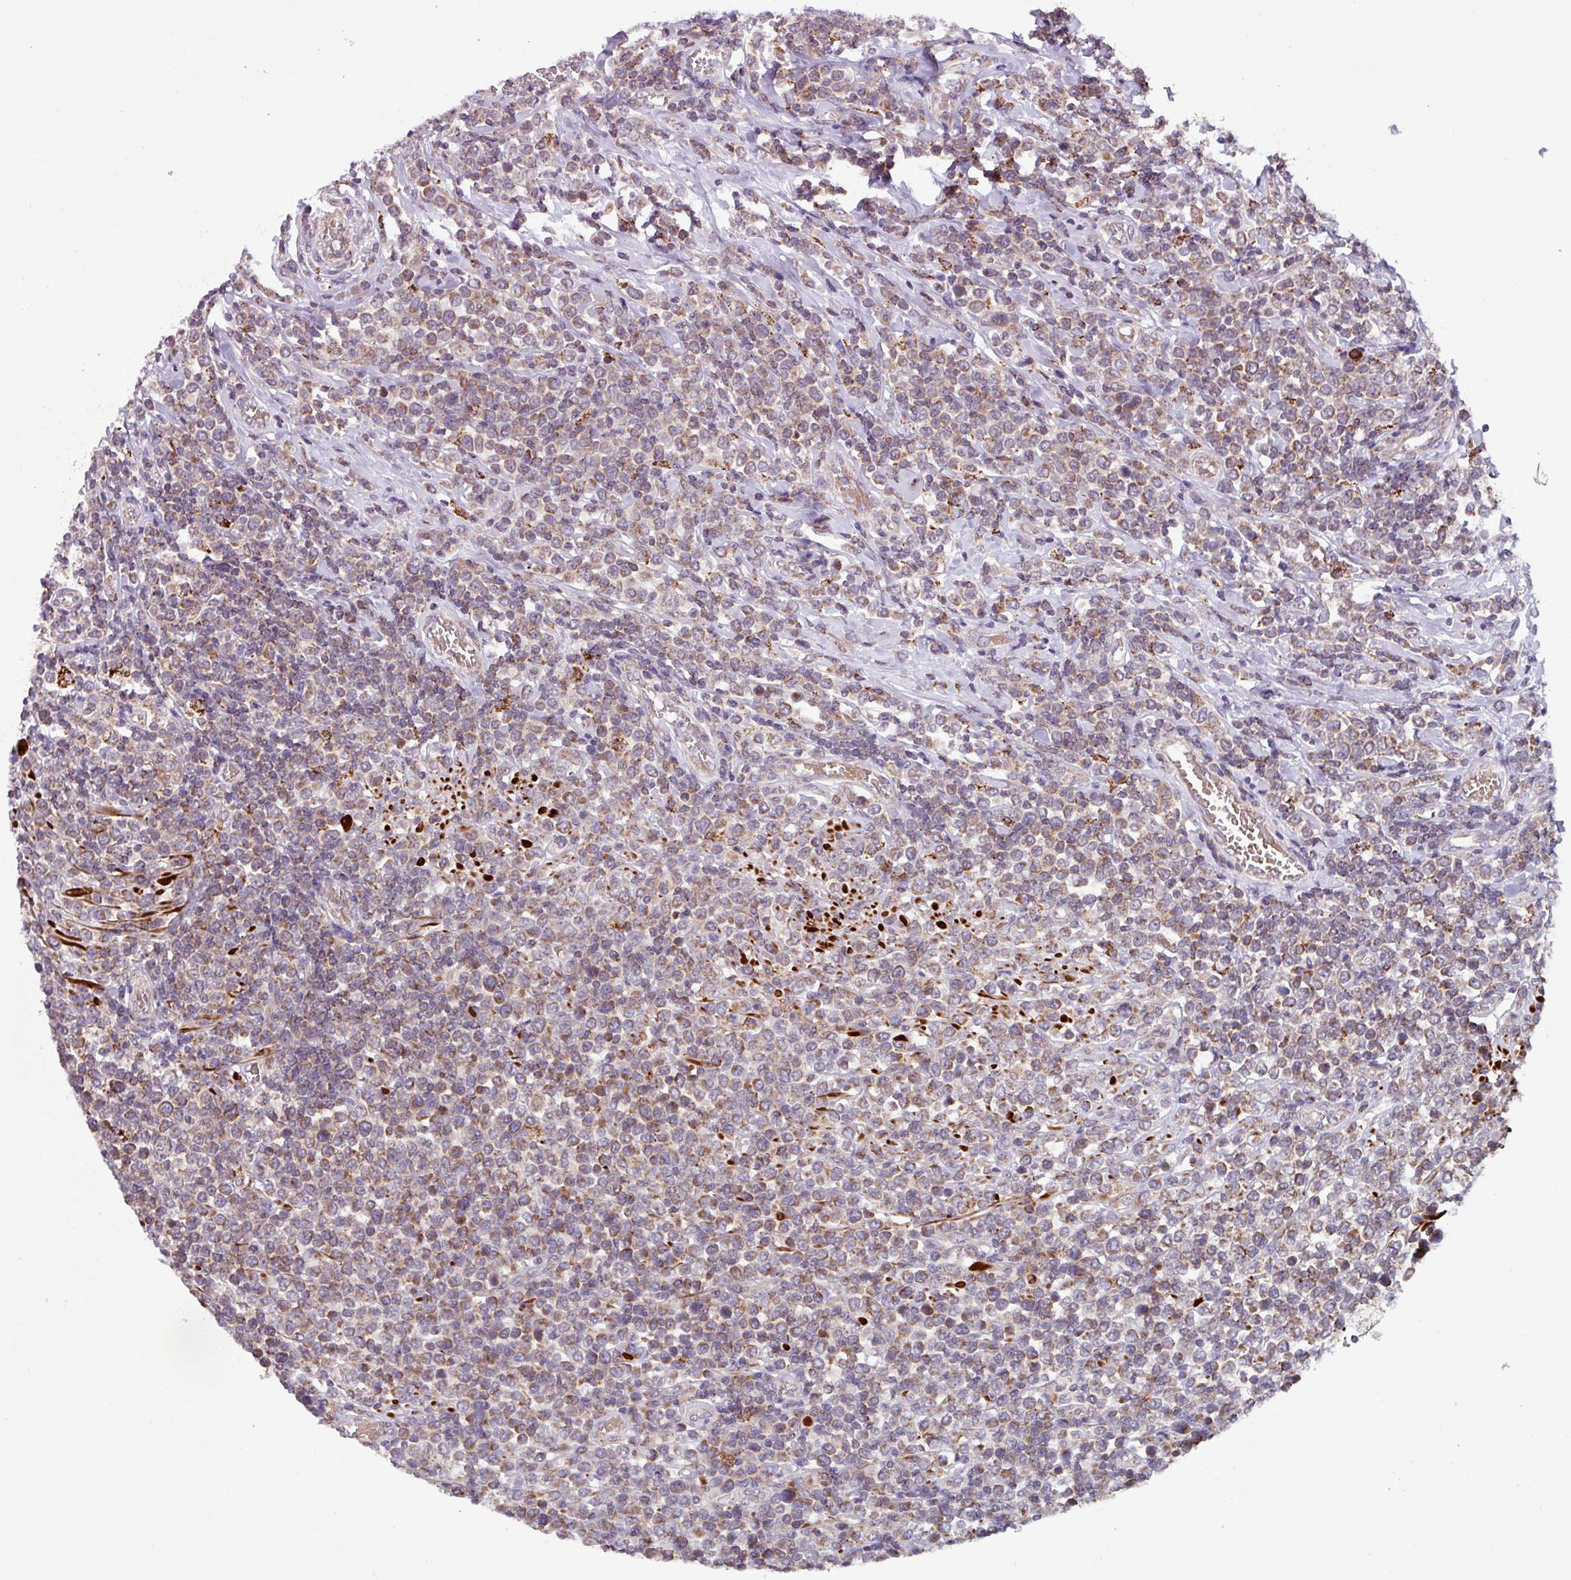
{"staining": {"intensity": "weak", "quantity": ">75%", "location": "cytoplasmic/membranous"}, "tissue": "lymphoma", "cell_type": "Tumor cells", "image_type": "cancer", "snomed": [{"axis": "morphology", "description": "Malignant lymphoma, non-Hodgkin's type, High grade"}, {"axis": "topography", "description": "Soft tissue"}], "caption": "A low amount of weak cytoplasmic/membranous staining is seen in about >75% of tumor cells in lymphoma tissue.", "gene": "AKIRIN1", "patient": {"sex": "female", "age": 56}}